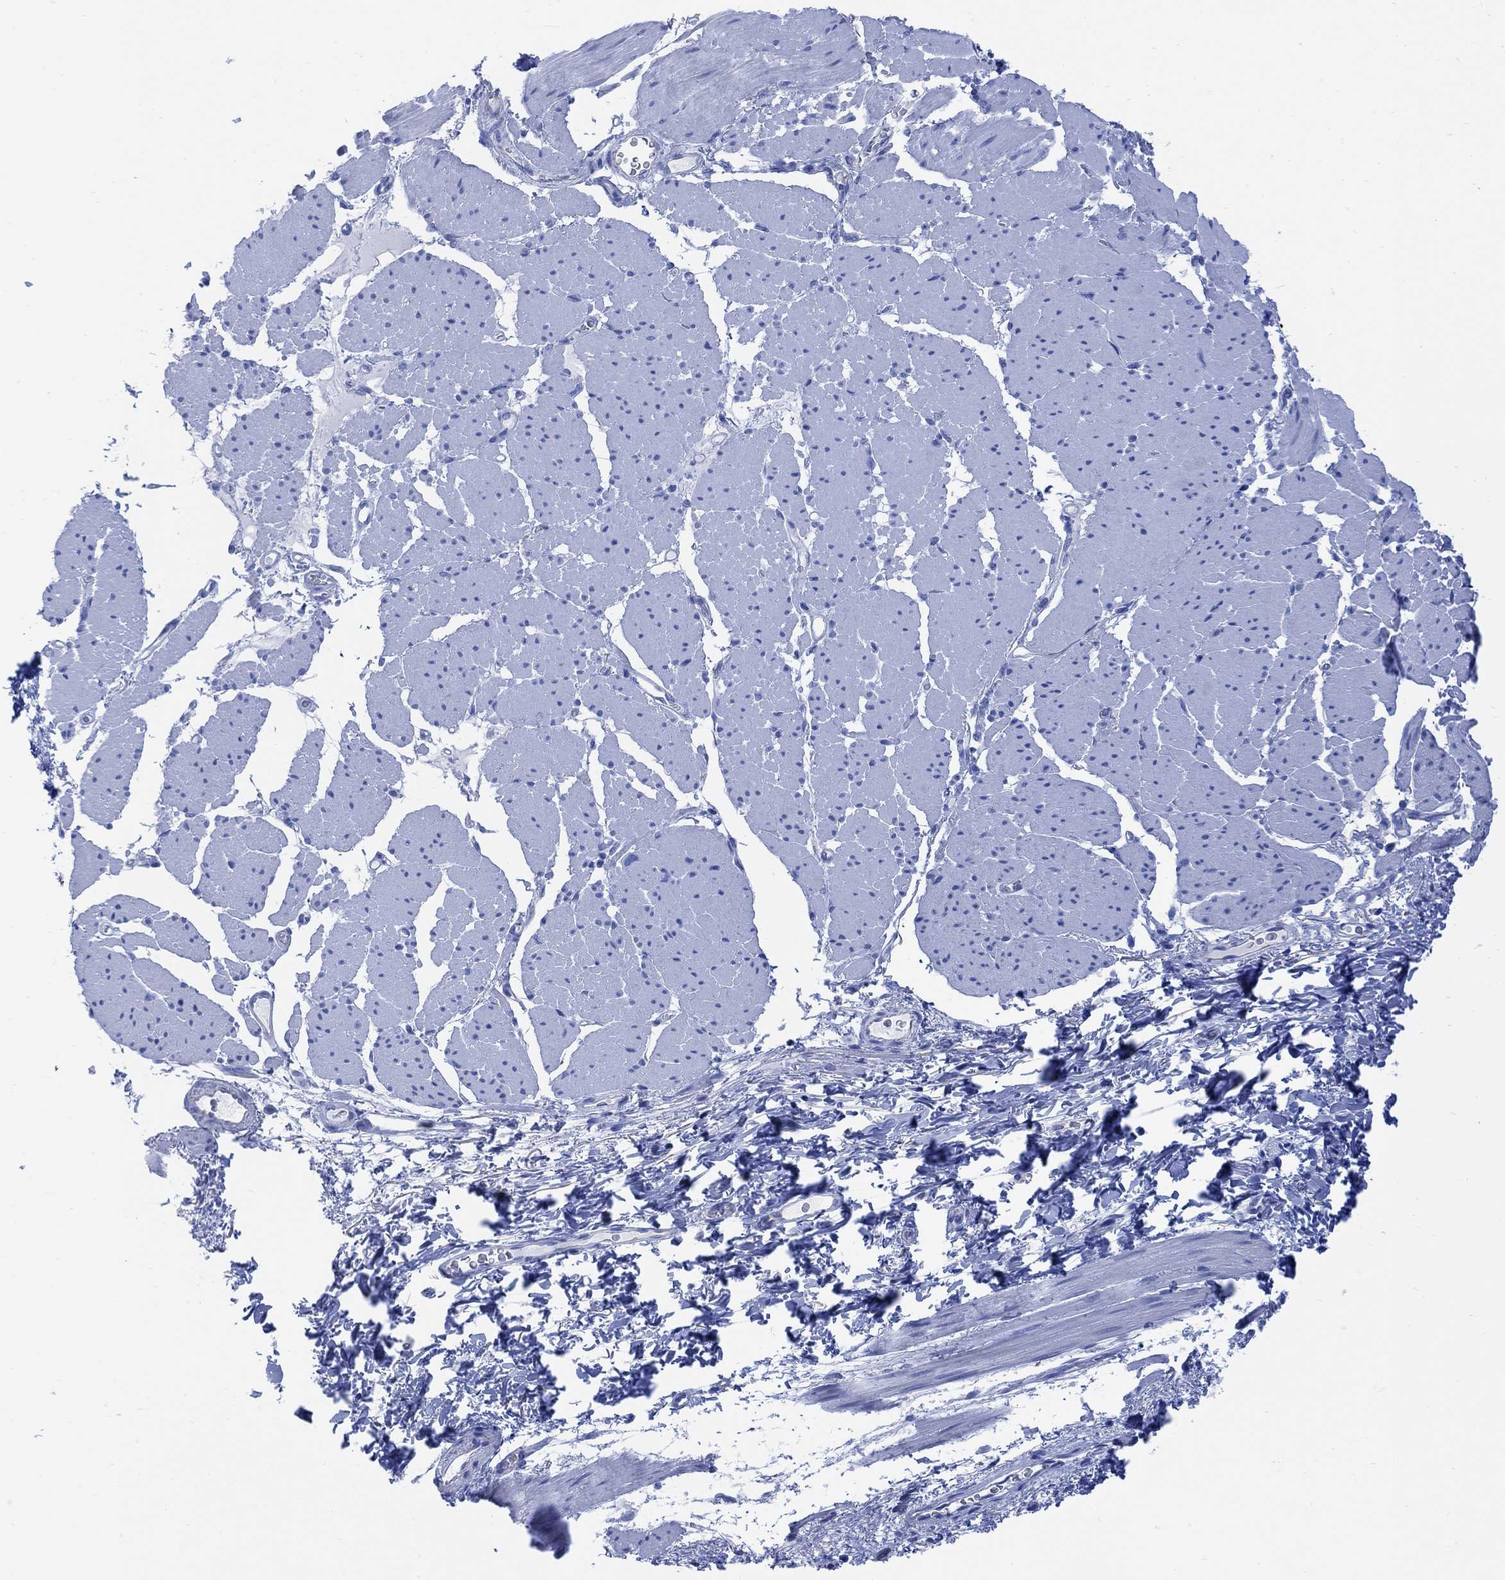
{"staining": {"intensity": "negative", "quantity": "none", "location": "none"}, "tissue": "esophagus", "cell_type": "Squamous epithelial cells", "image_type": "normal", "snomed": [{"axis": "morphology", "description": "Normal tissue, NOS"}, {"axis": "topography", "description": "Esophagus"}], "caption": "Immunohistochemistry image of normal esophagus: human esophagus stained with DAB (3,3'-diaminobenzidine) displays no significant protein expression in squamous epithelial cells. The staining is performed using DAB brown chromogen with nuclei counter-stained in using hematoxylin.", "gene": "GNG13", "patient": {"sex": "male", "age": 76}}